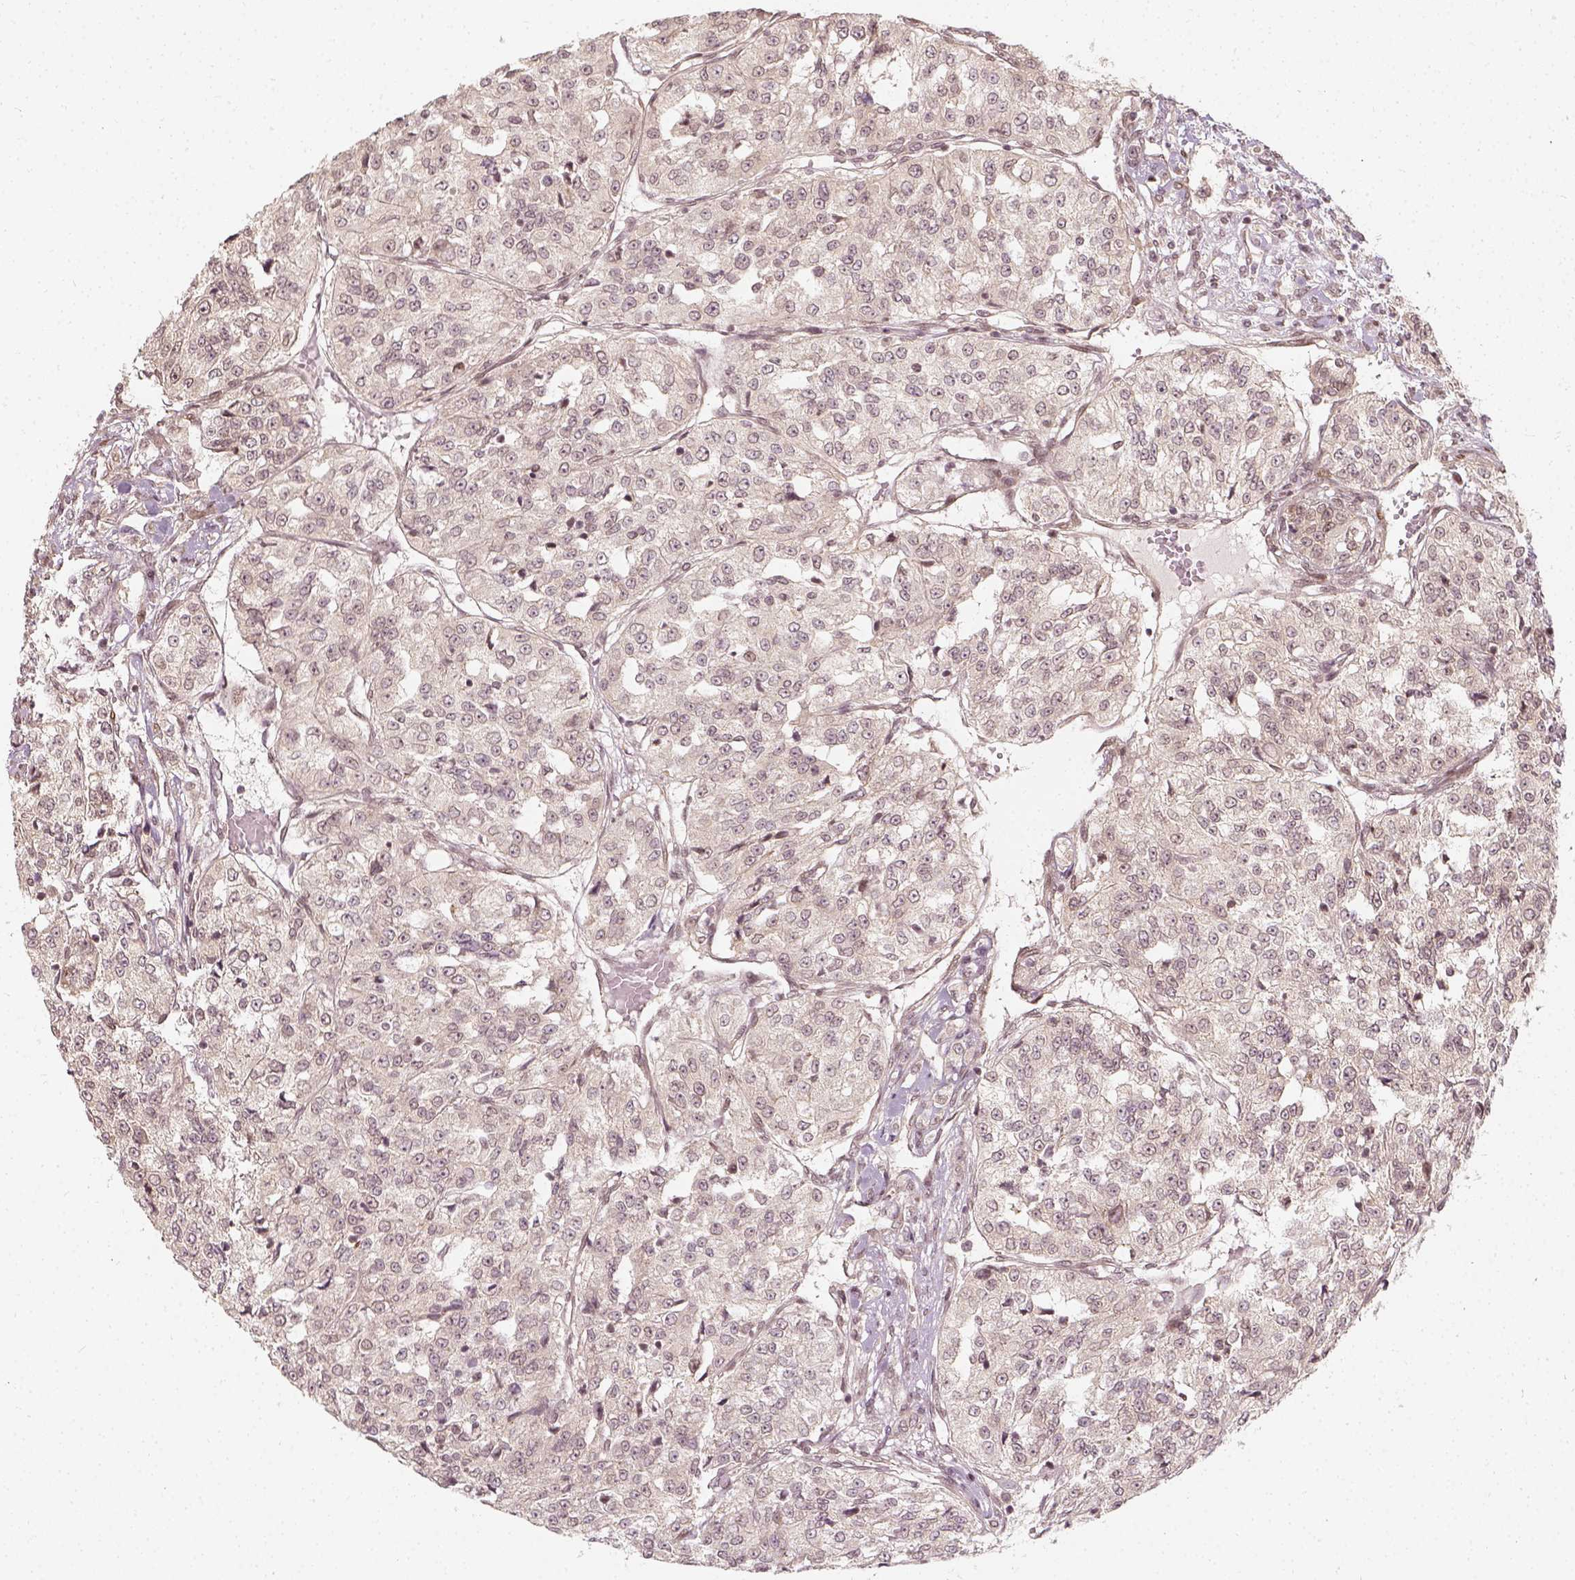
{"staining": {"intensity": "negative", "quantity": "none", "location": "none"}, "tissue": "renal cancer", "cell_type": "Tumor cells", "image_type": "cancer", "snomed": [{"axis": "morphology", "description": "Adenocarcinoma, NOS"}, {"axis": "topography", "description": "Kidney"}], "caption": "An IHC micrograph of renal cancer is shown. There is no staining in tumor cells of renal cancer.", "gene": "ZMAT3", "patient": {"sex": "female", "age": 63}}